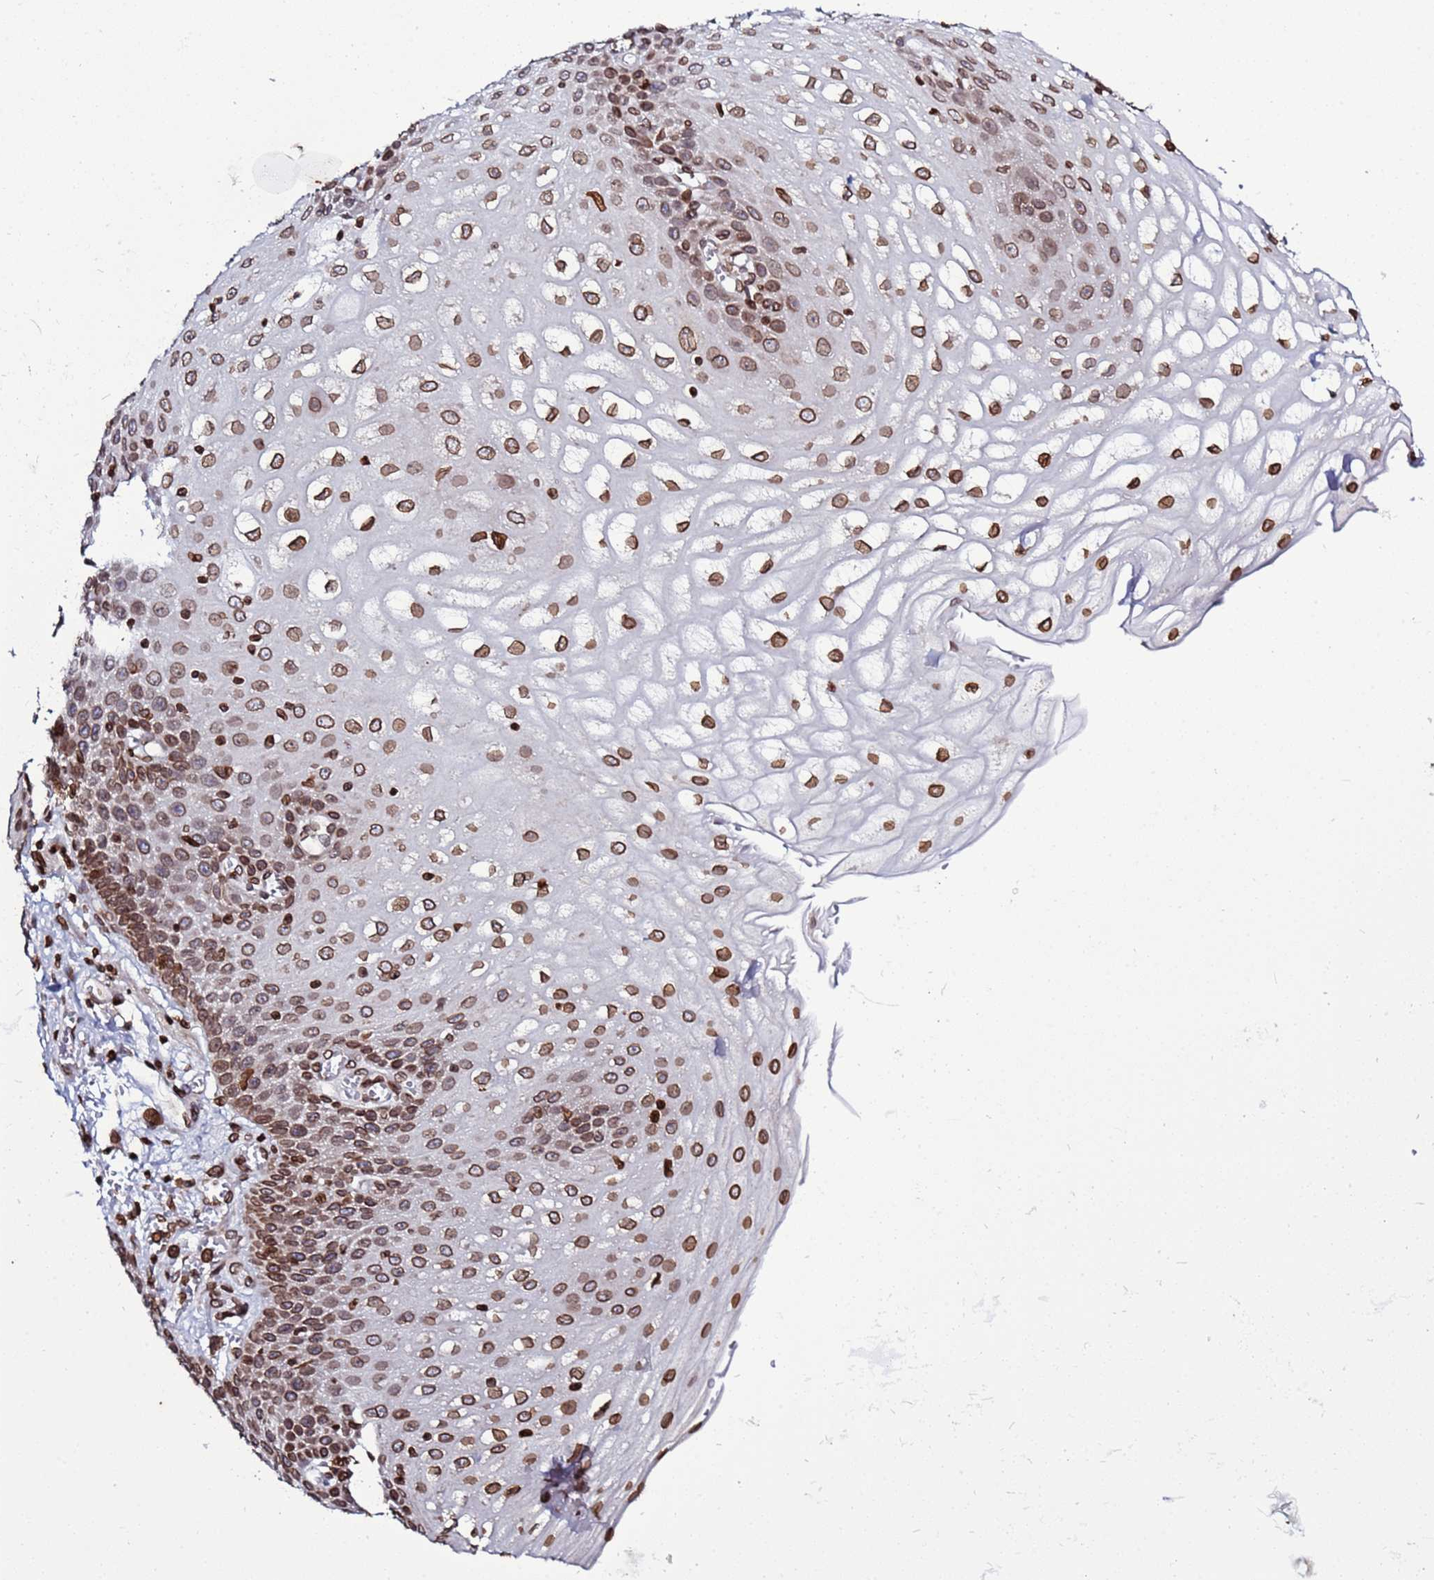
{"staining": {"intensity": "strong", "quantity": "25%-75%", "location": "cytoplasmic/membranous,nuclear"}, "tissue": "esophagus", "cell_type": "Squamous epithelial cells", "image_type": "normal", "snomed": [{"axis": "morphology", "description": "Normal tissue, NOS"}, {"axis": "topography", "description": "Esophagus"}], "caption": "An image showing strong cytoplasmic/membranous,nuclear positivity in about 25%-75% of squamous epithelial cells in benign esophagus, as visualized by brown immunohistochemical staining.", "gene": "TOR1AIP1", "patient": {"sex": "male", "age": 81}}